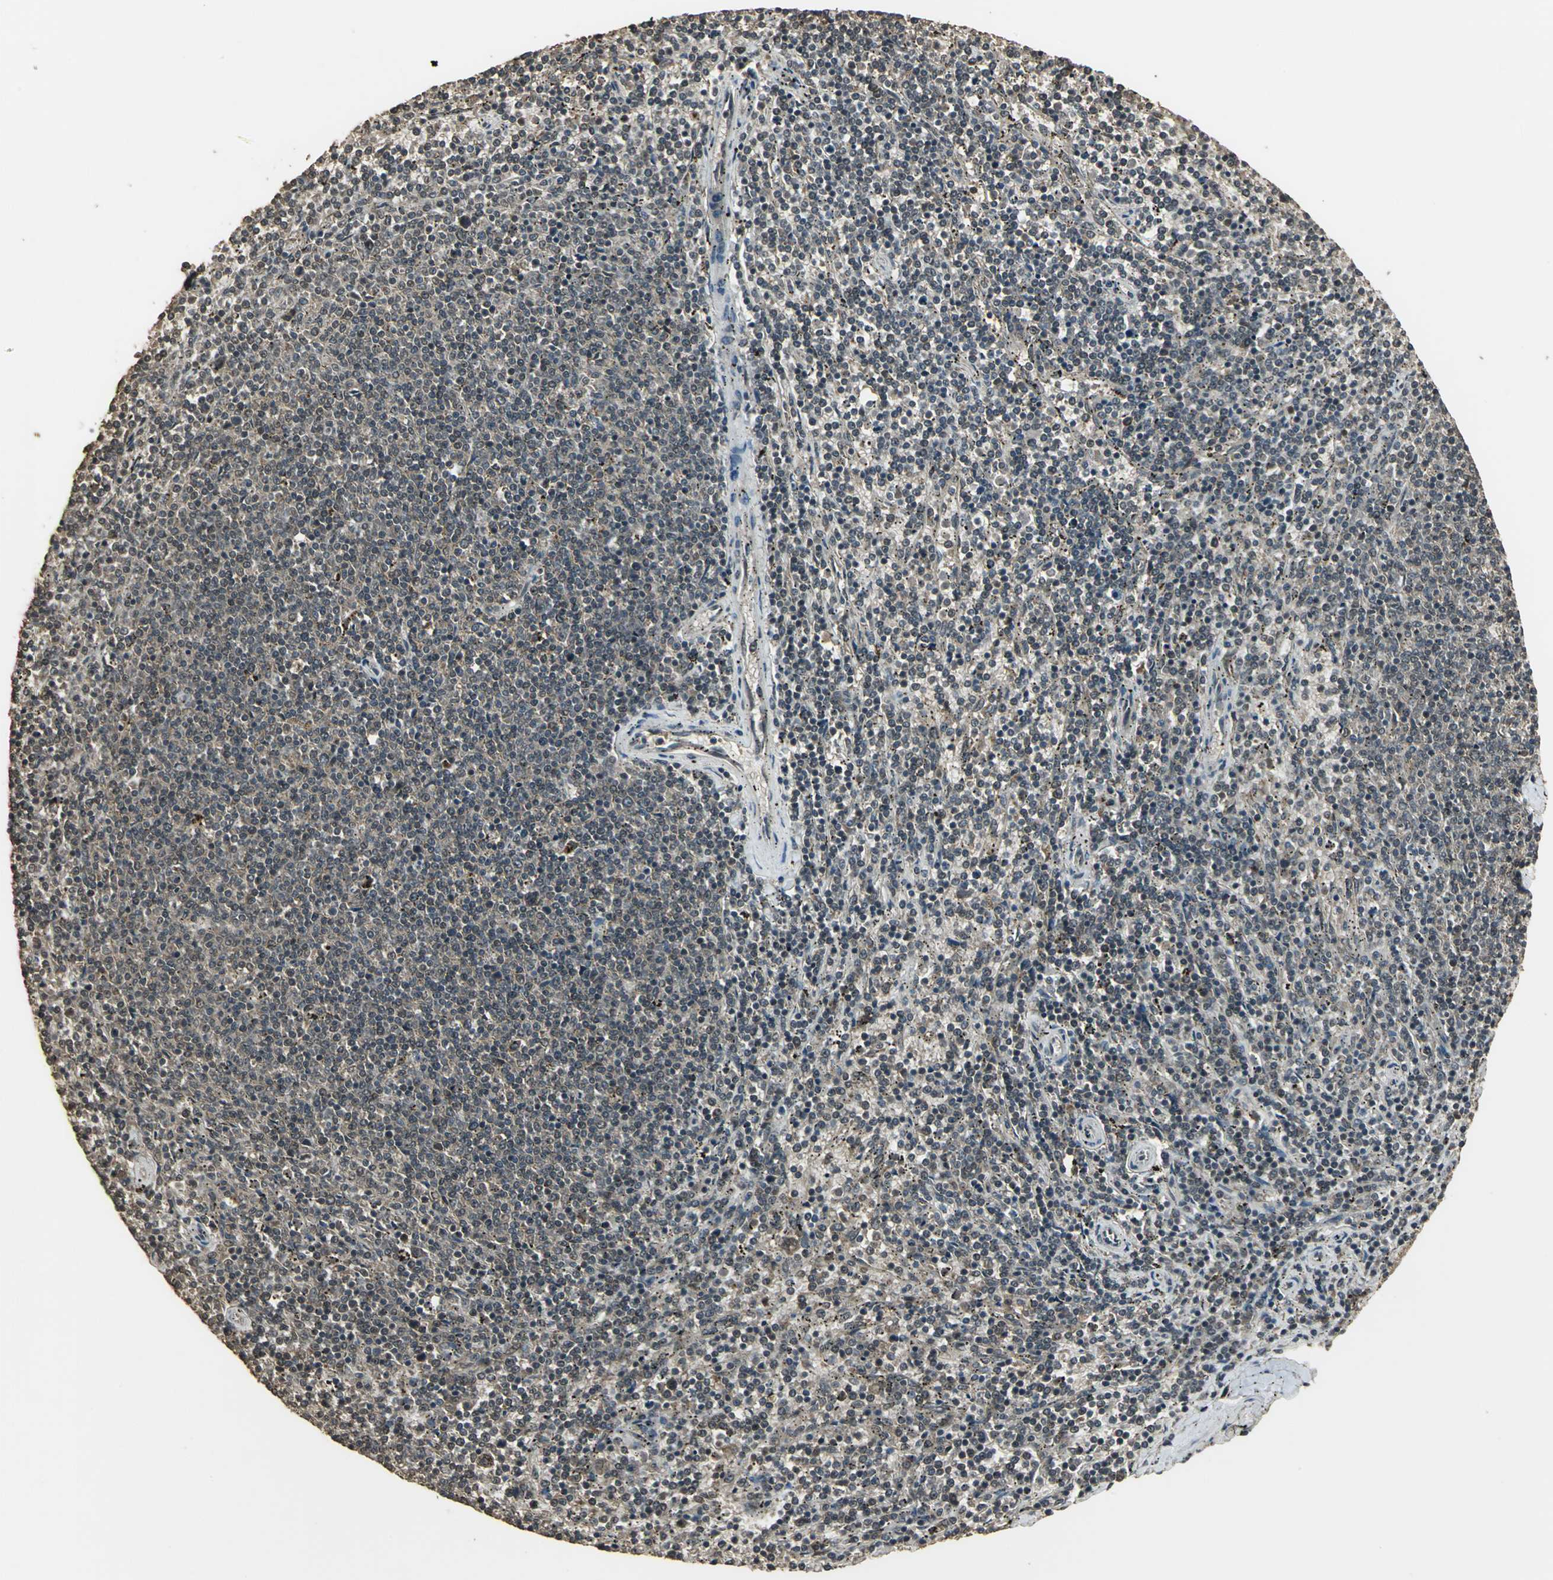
{"staining": {"intensity": "weak", "quantity": "25%-75%", "location": "cytoplasmic/membranous"}, "tissue": "lymphoma", "cell_type": "Tumor cells", "image_type": "cancer", "snomed": [{"axis": "morphology", "description": "Malignant lymphoma, non-Hodgkin's type, Low grade"}, {"axis": "topography", "description": "Spleen"}], "caption": "Immunohistochemical staining of low-grade malignant lymphoma, non-Hodgkin's type exhibits low levels of weak cytoplasmic/membranous protein staining in about 25%-75% of tumor cells.", "gene": "UCHL5", "patient": {"sex": "female", "age": 50}}